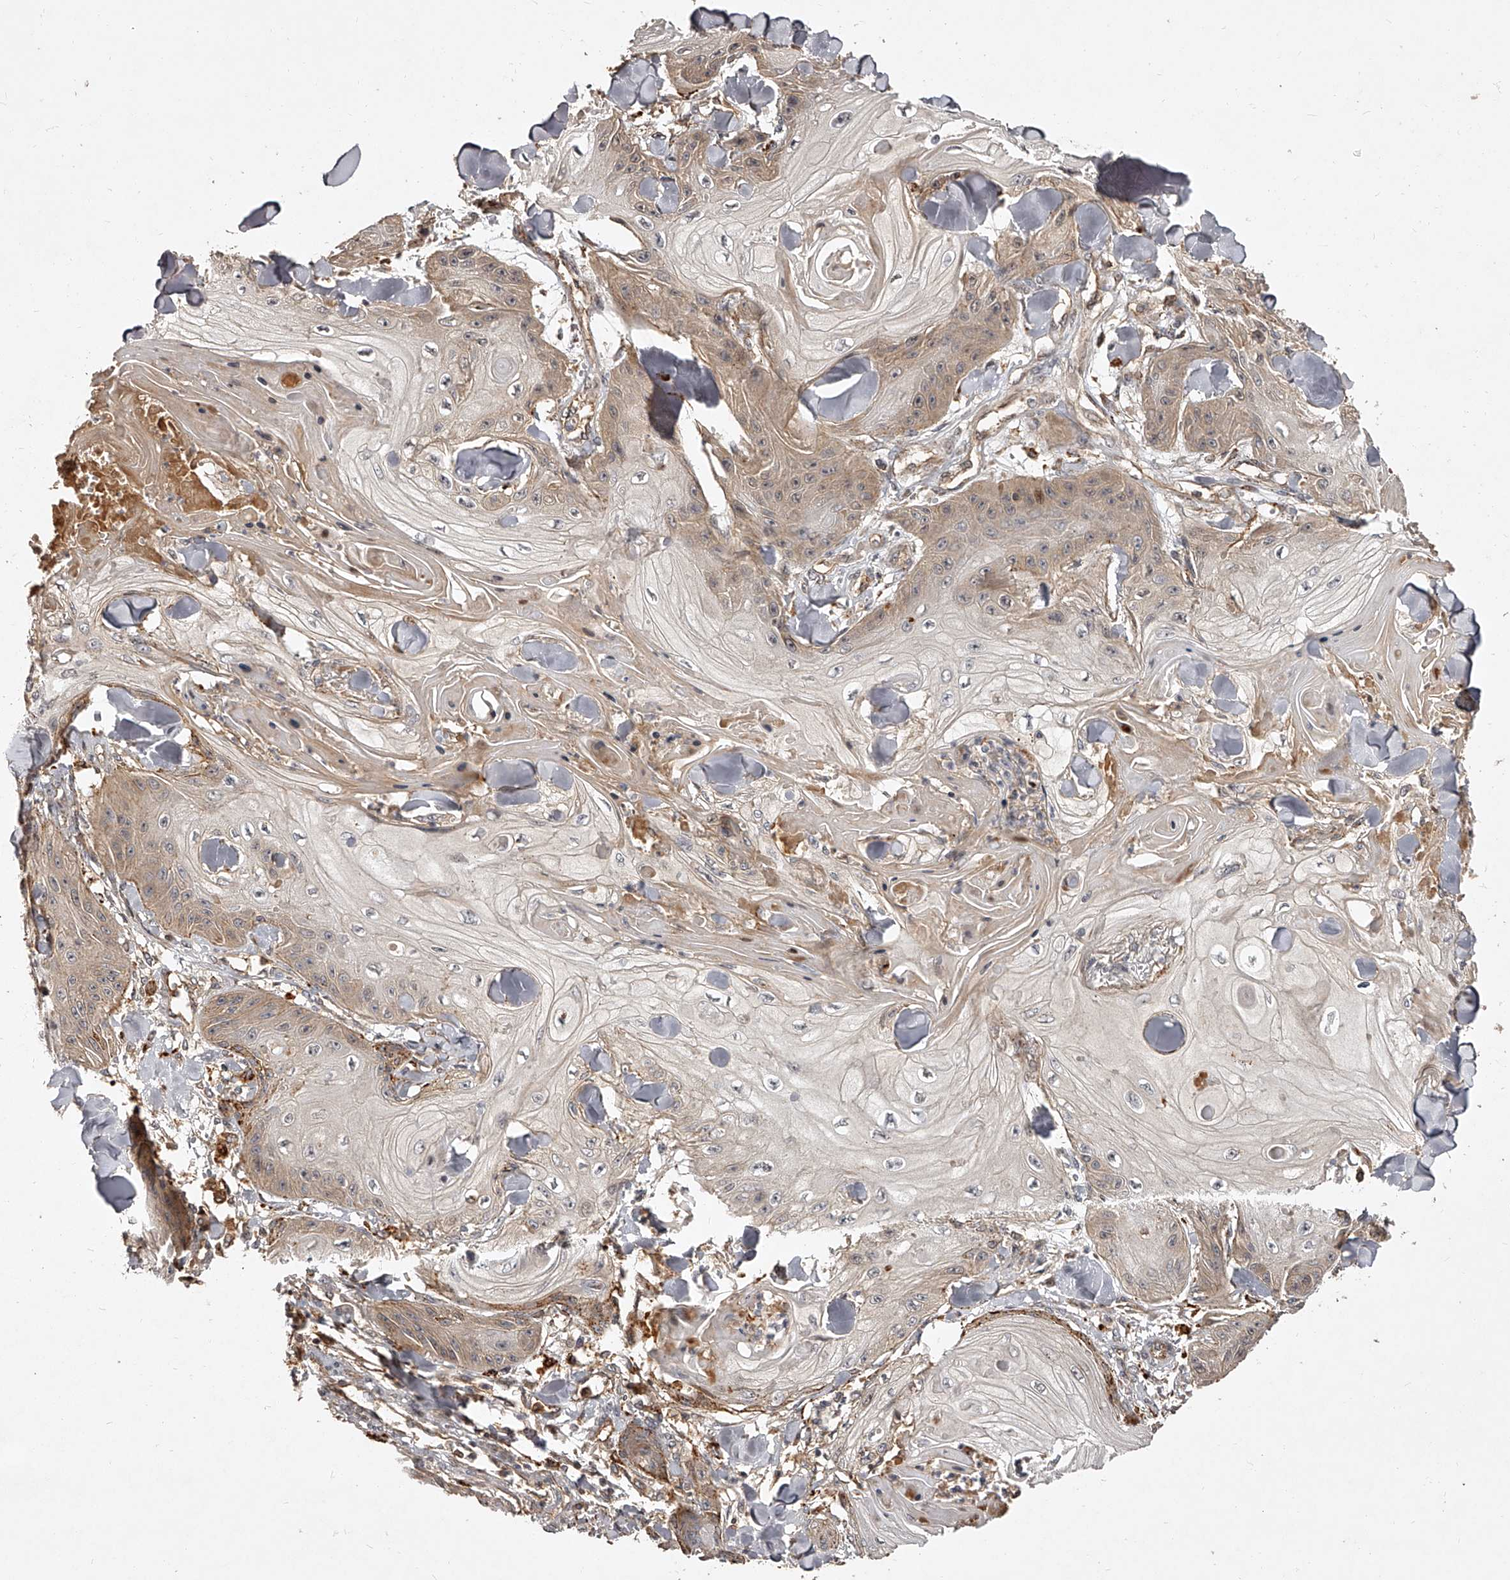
{"staining": {"intensity": "weak", "quantity": "25%-75%", "location": "cytoplasmic/membranous"}, "tissue": "skin cancer", "cell_type": "Tumor cells", "image_type": "cancer", "snomed": [{"axis": "morphology", "description": "Squamous cell carcinoma, NOS"}, {"axis": "topography", "description": "Skin"}], "caption": "Protein expression analysis of human skin cancer reveals weak cytoplasmic/membranous staining in approximately 25%-75% of tumor cells.", "gene": "CRYZL1", "patient": {"sex": "male", "age": 74}}